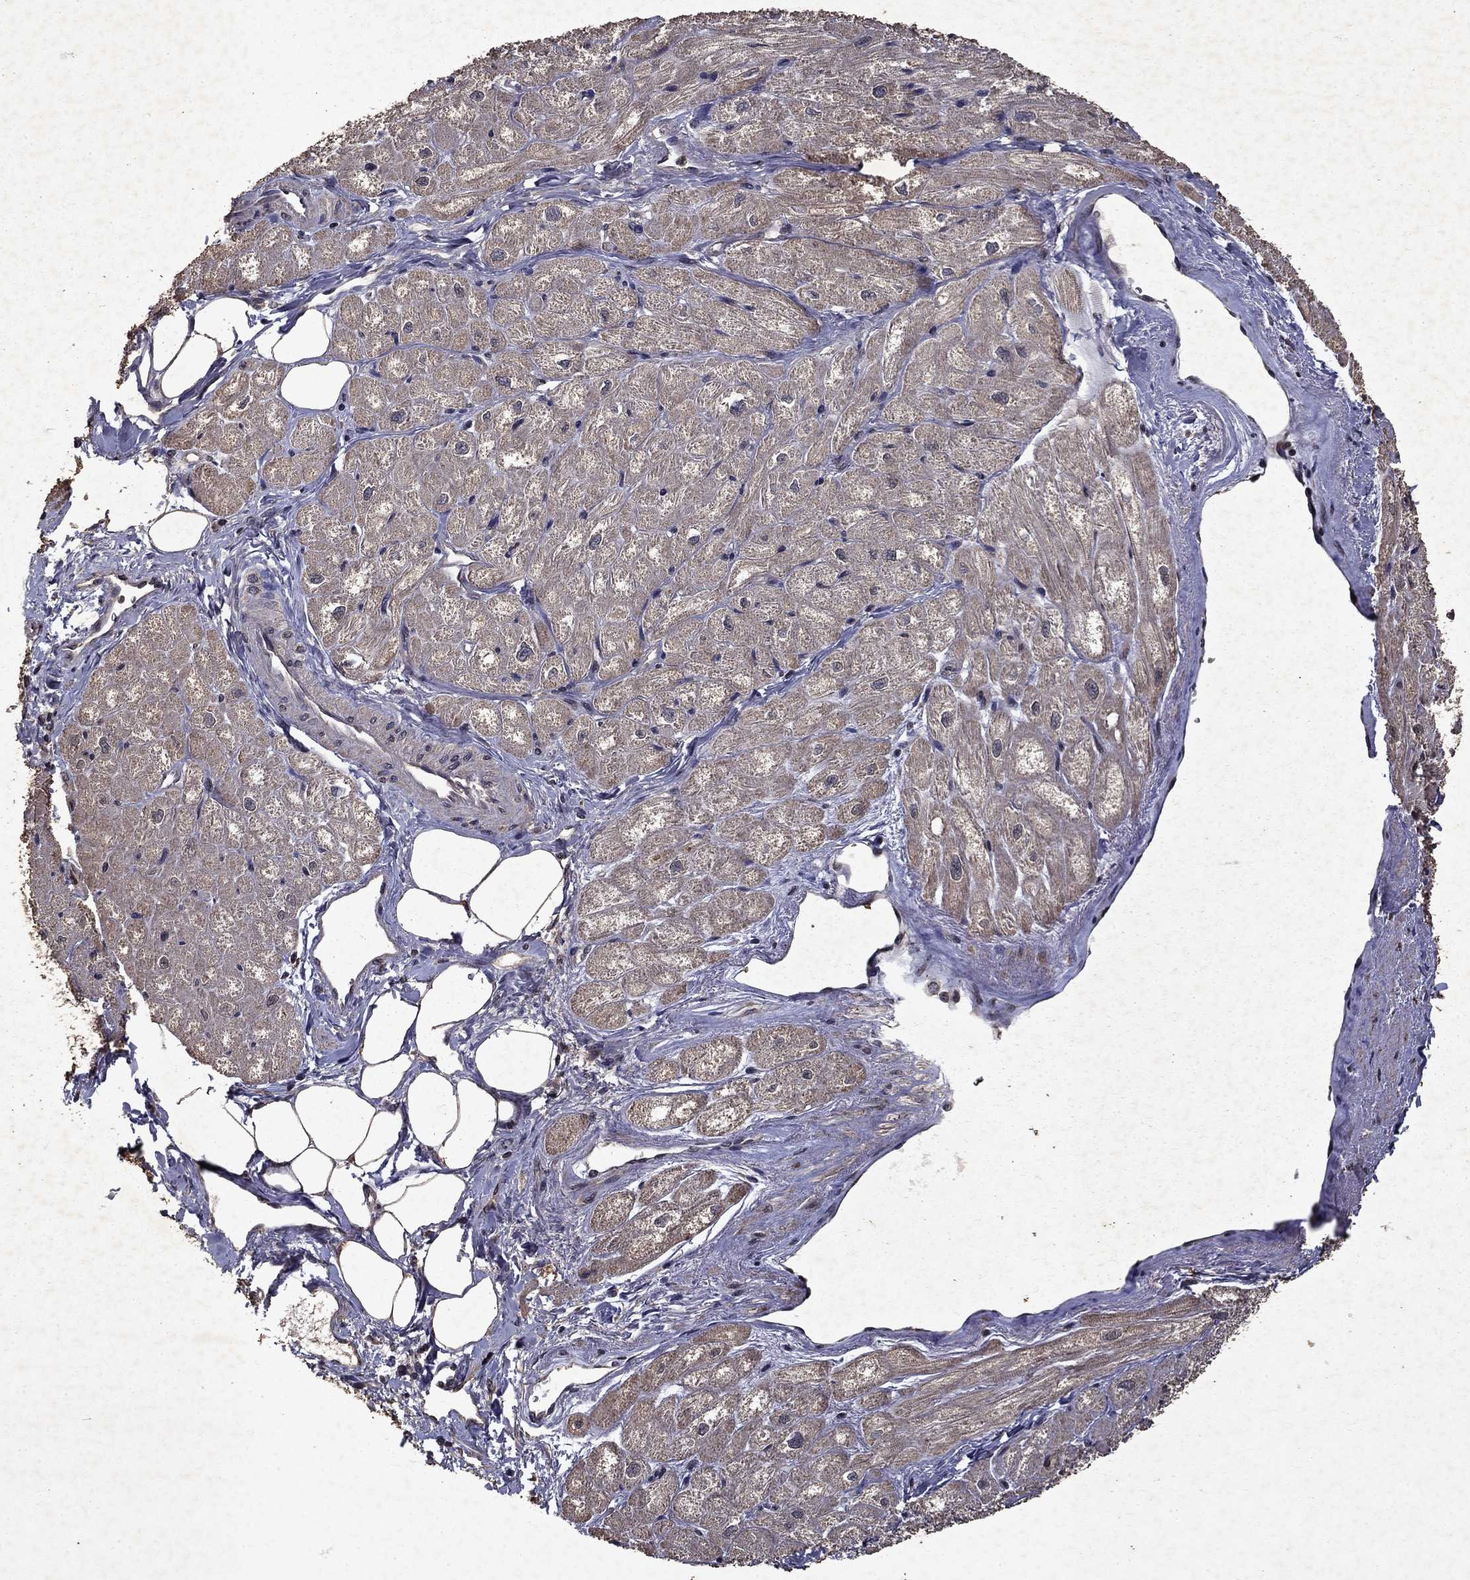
{"staining": {"intensity": "moderate", "quantity": "<25%", "location": "nuclear"}, "tissue": "heart muscle", "cell_type": "Cardiomyocytes", "image_type": "normal", "snomed": [{"axis": "morphology", "description": "Normal tissue, NOS"}, {"axis": "topography", "description": "Heart"}], "caption": "Moderate nuclear positivity is seen in about <25% of cardiomyocytes in normal heart muscle.", "gene": "PIN4", "patient": {"sex": "male", "age": 57}}